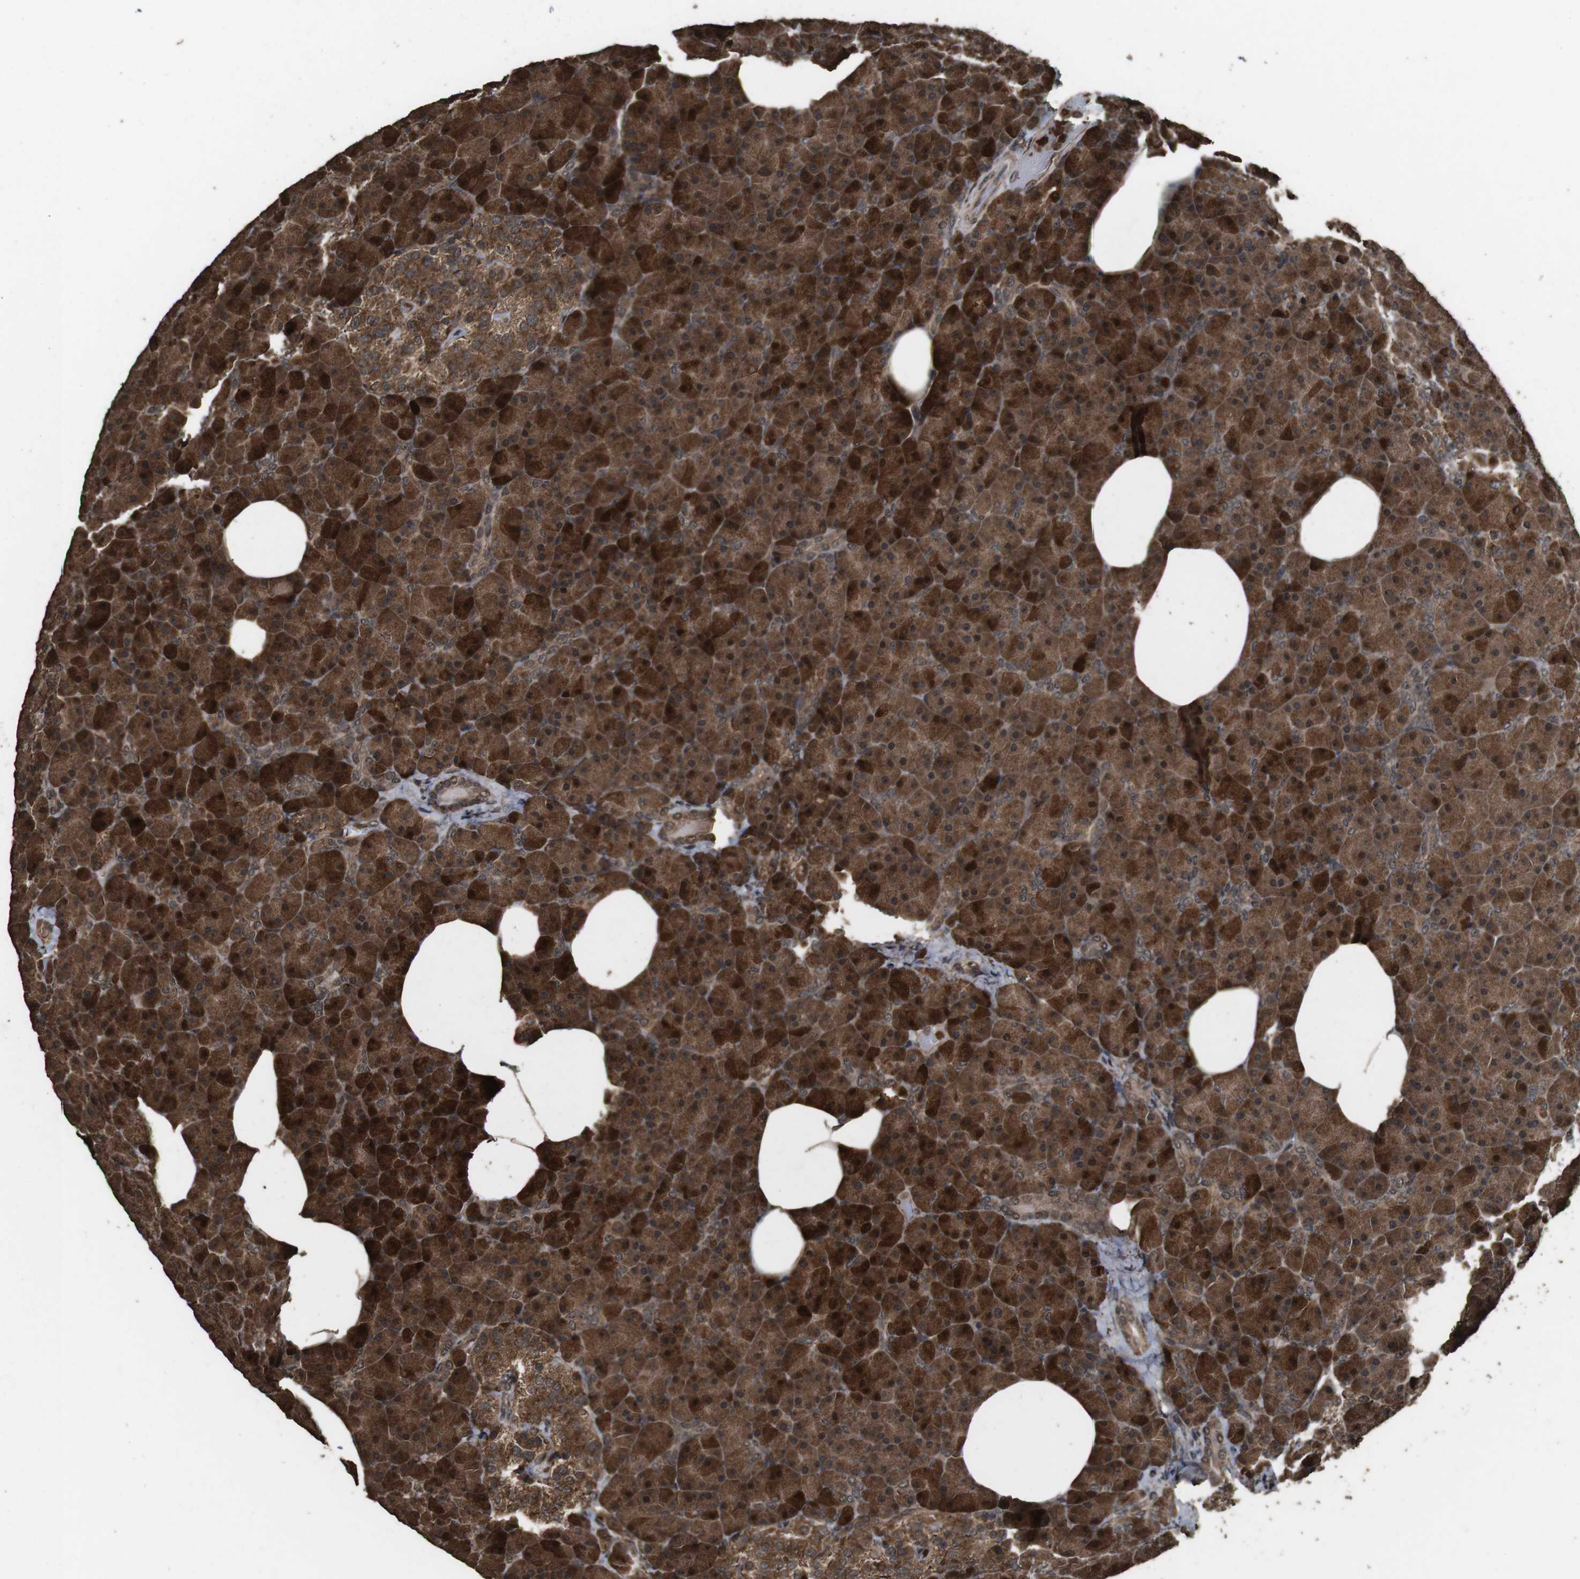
{"staining": {"intensity": "strong", "quantity": ">75%", "location": "cytoplasmic/membranous,nuclear"}, "tissue": "pancreas", "cell_type": "Exocrine glandular cells", "image_type": "normal", "snomed": [{"axis": "morphology", "description": "Normal tissue, NOS"}, {"axis": "topography", "description": "Pancreas"}], "caption": "A high-resolution micrograph shows immunohistochemistry staining of unremarkable pancreas, which displays strong cytoplasmic/membranous,nuclear staining in about >75% of exocrine glandular cells. (DAB = brown stain, brightfield microscopy at high magnification).", "gene": "RRAS2", "patient": {"sex": "female", "age": 35}}